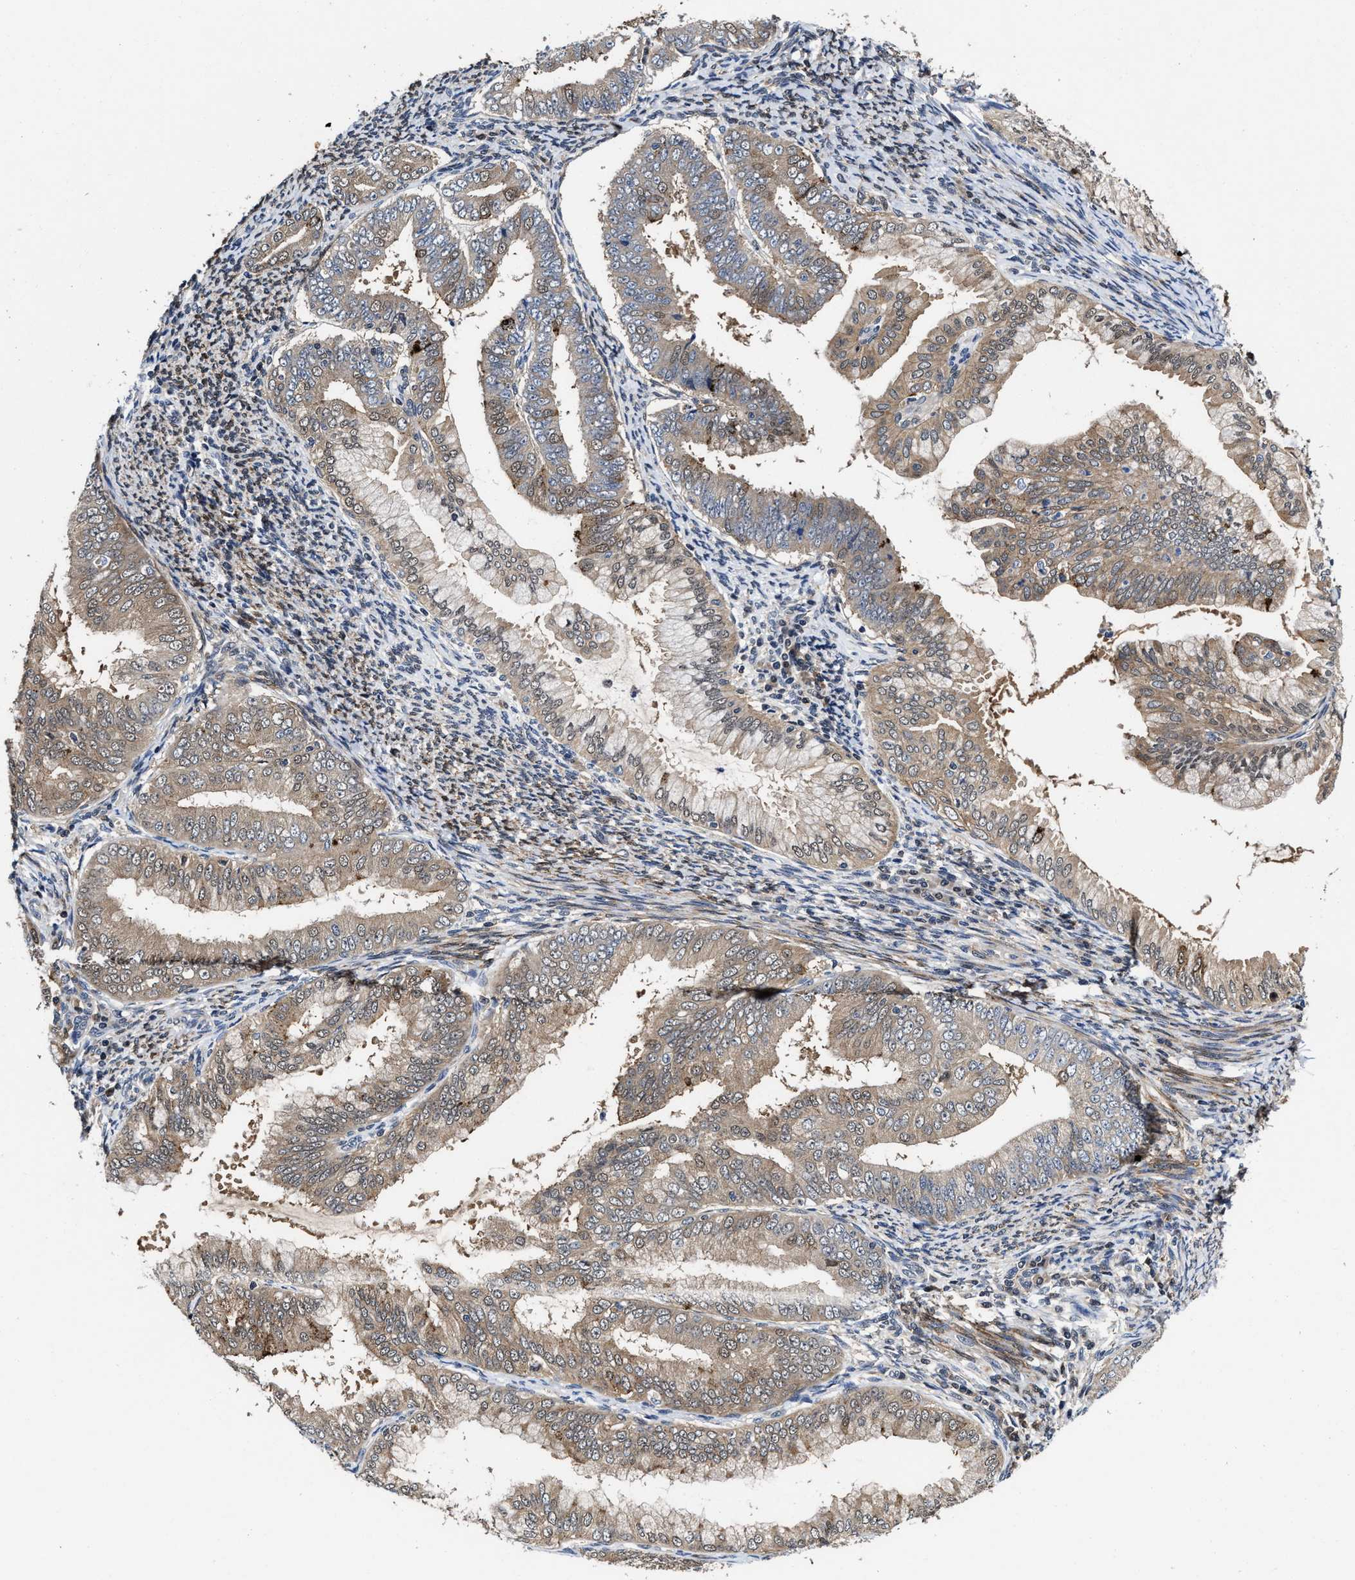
{"staining": {"intensity": "weak", "quantity": ">75%", "location": "cytoplasmic/membranous,nuclear"}, "tissue": "endometrial cancer", "cell_type": "Tumor cells", "image_type": "cancer", "snomed": [{"axis": "morphology", "description": "Adenocarcinoma, NOS"}, {"axis": "topography", "description": "Endometrium"}], "caption": "Immunohistochemical staining of human endometrial cancer (adenocarcinoma) shows low levels of weak cytoplasmic/membranous and nuclear expression in approximately >75% of tumor cells. (DAB IHC, brown staining for protein, blue staining for nuclei).", "gene": "KIF12", "patient": {"sex": "female", "age": 63}}